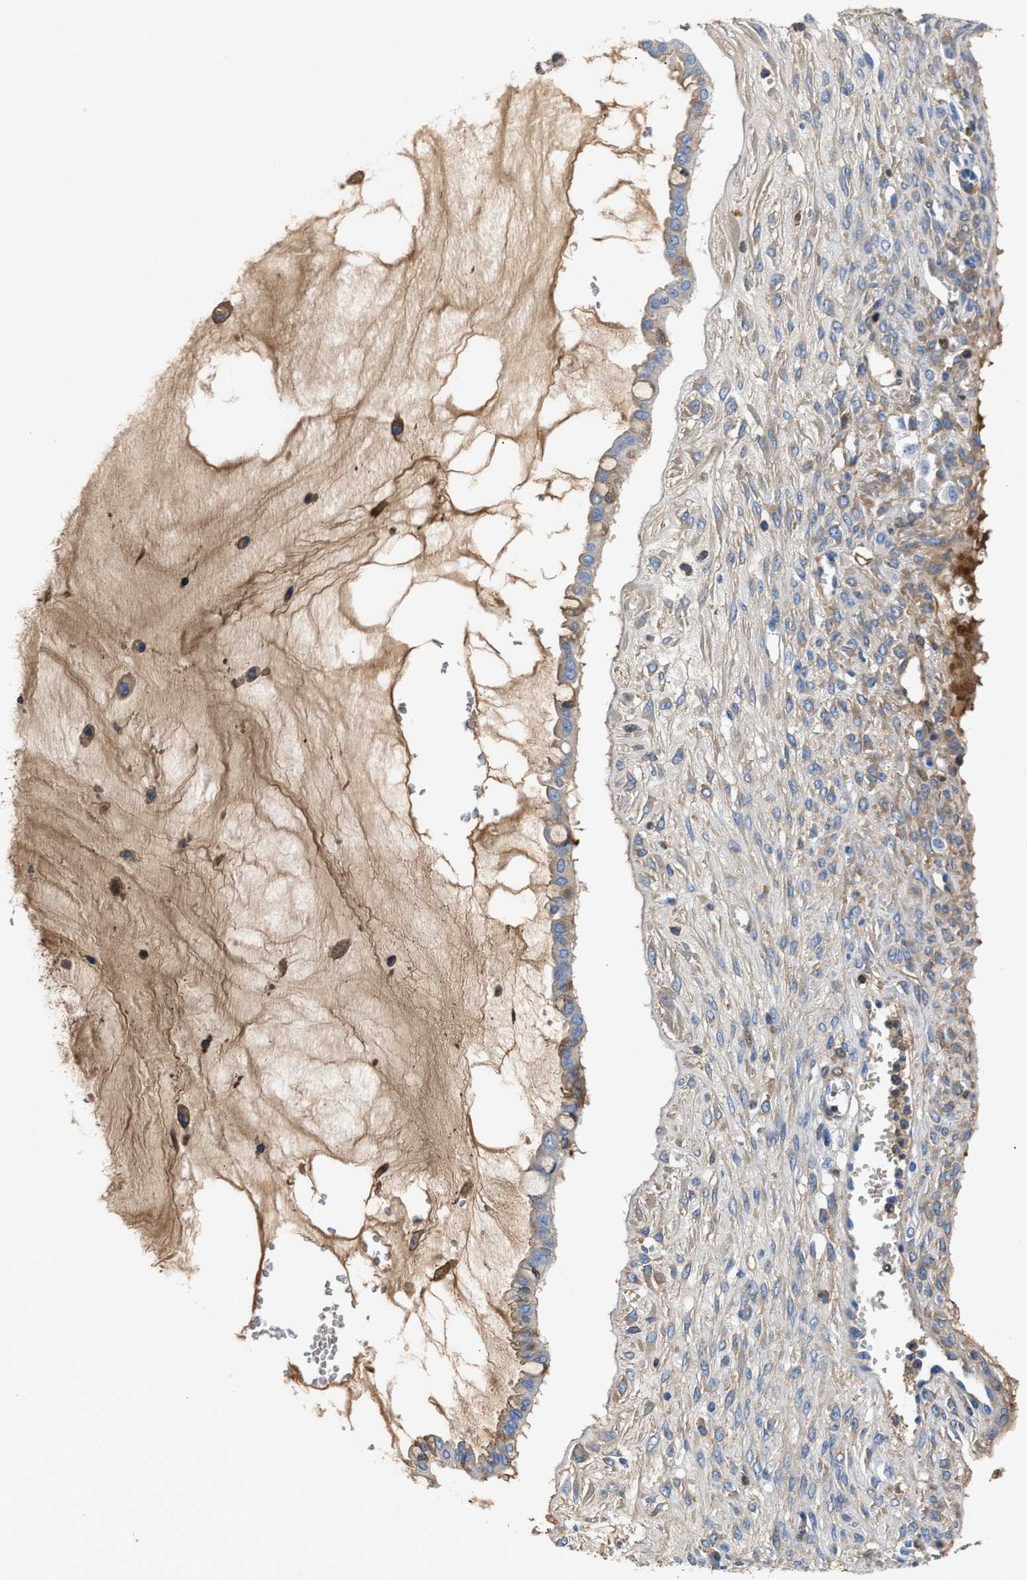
{"staining": {"intensity": "weak", "quantity": "<25%", "location": "cytoplasmic/membranous"}, "tissue": "ovarian cancer", "cell_type": "Tumor cells", "image_type": "cancer", "snomed": [{"axis": "morphology", "description": "Cystadenocarcinoma, mucinous, NOS"}, {"axis": "topography", "description": "Ovary"}], "caption": "Ovarian mucinous cystadenocarcinoma was stained to show a protein in brown. There is no significant expression in tumor cells. (DAB IHC visualized using brightfield microscopy, high magnification).", "gene": "GC", "patient": {"sex": "female", "age": 73}}